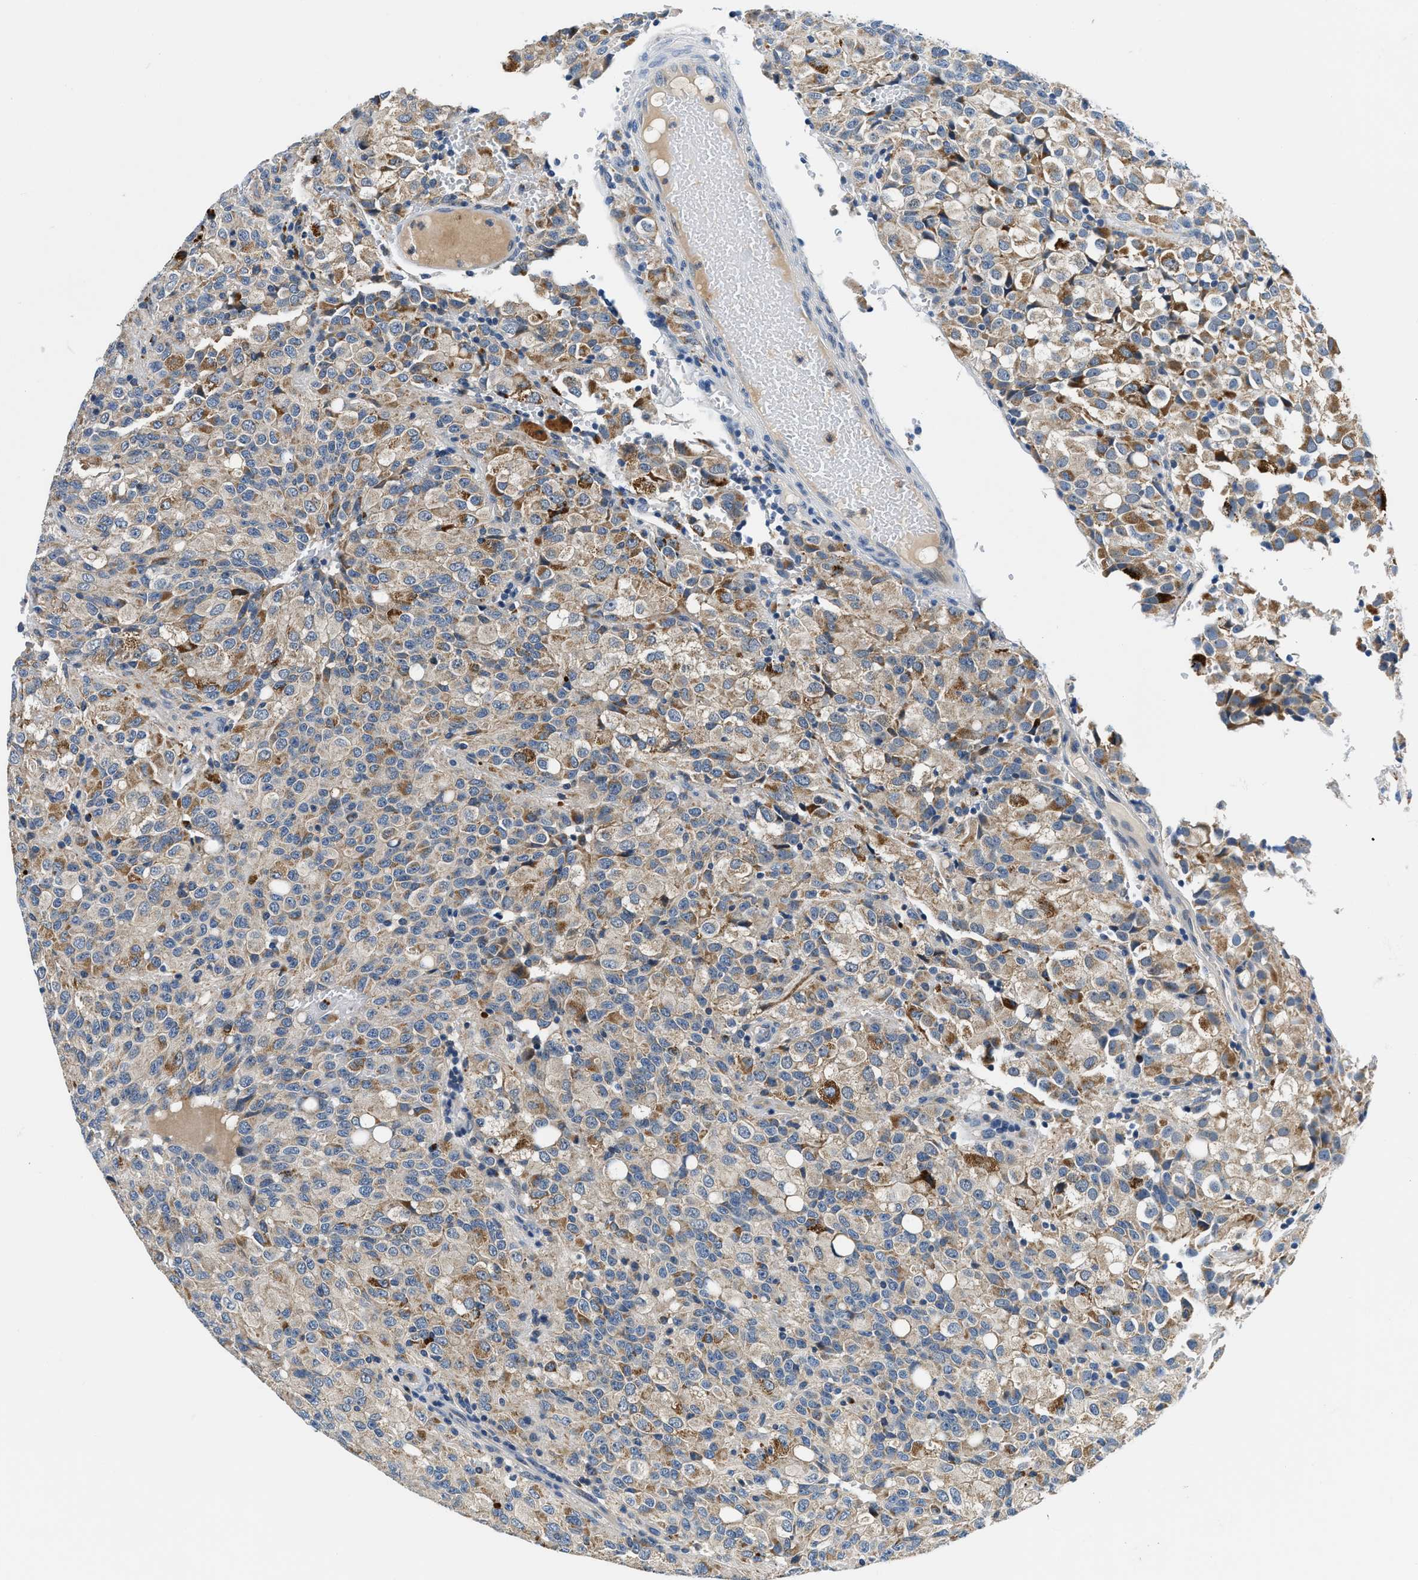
{"staining": {"intensity": "moderate", "quantity": "25%-75%", "location": "cytoplasmic/membranous"}, "tissue": "glioma", "cell_type": "Tumor cells", "image_type": "cancer", "snomed": [{"axis": "morphology", "description": "Glioma, malignant, High grade"}, {"axis": "topography", "description": "Brain"}], "caption": "Malignant glioma (high-grade) tissue reveals moderate cytoplasmic/membranous expression in approximately 25%-75% of tumor cells, visualized by immunohistochemistry.", "gene": "ADGRE3", "patient": {"sex": "male", "age": 32}}